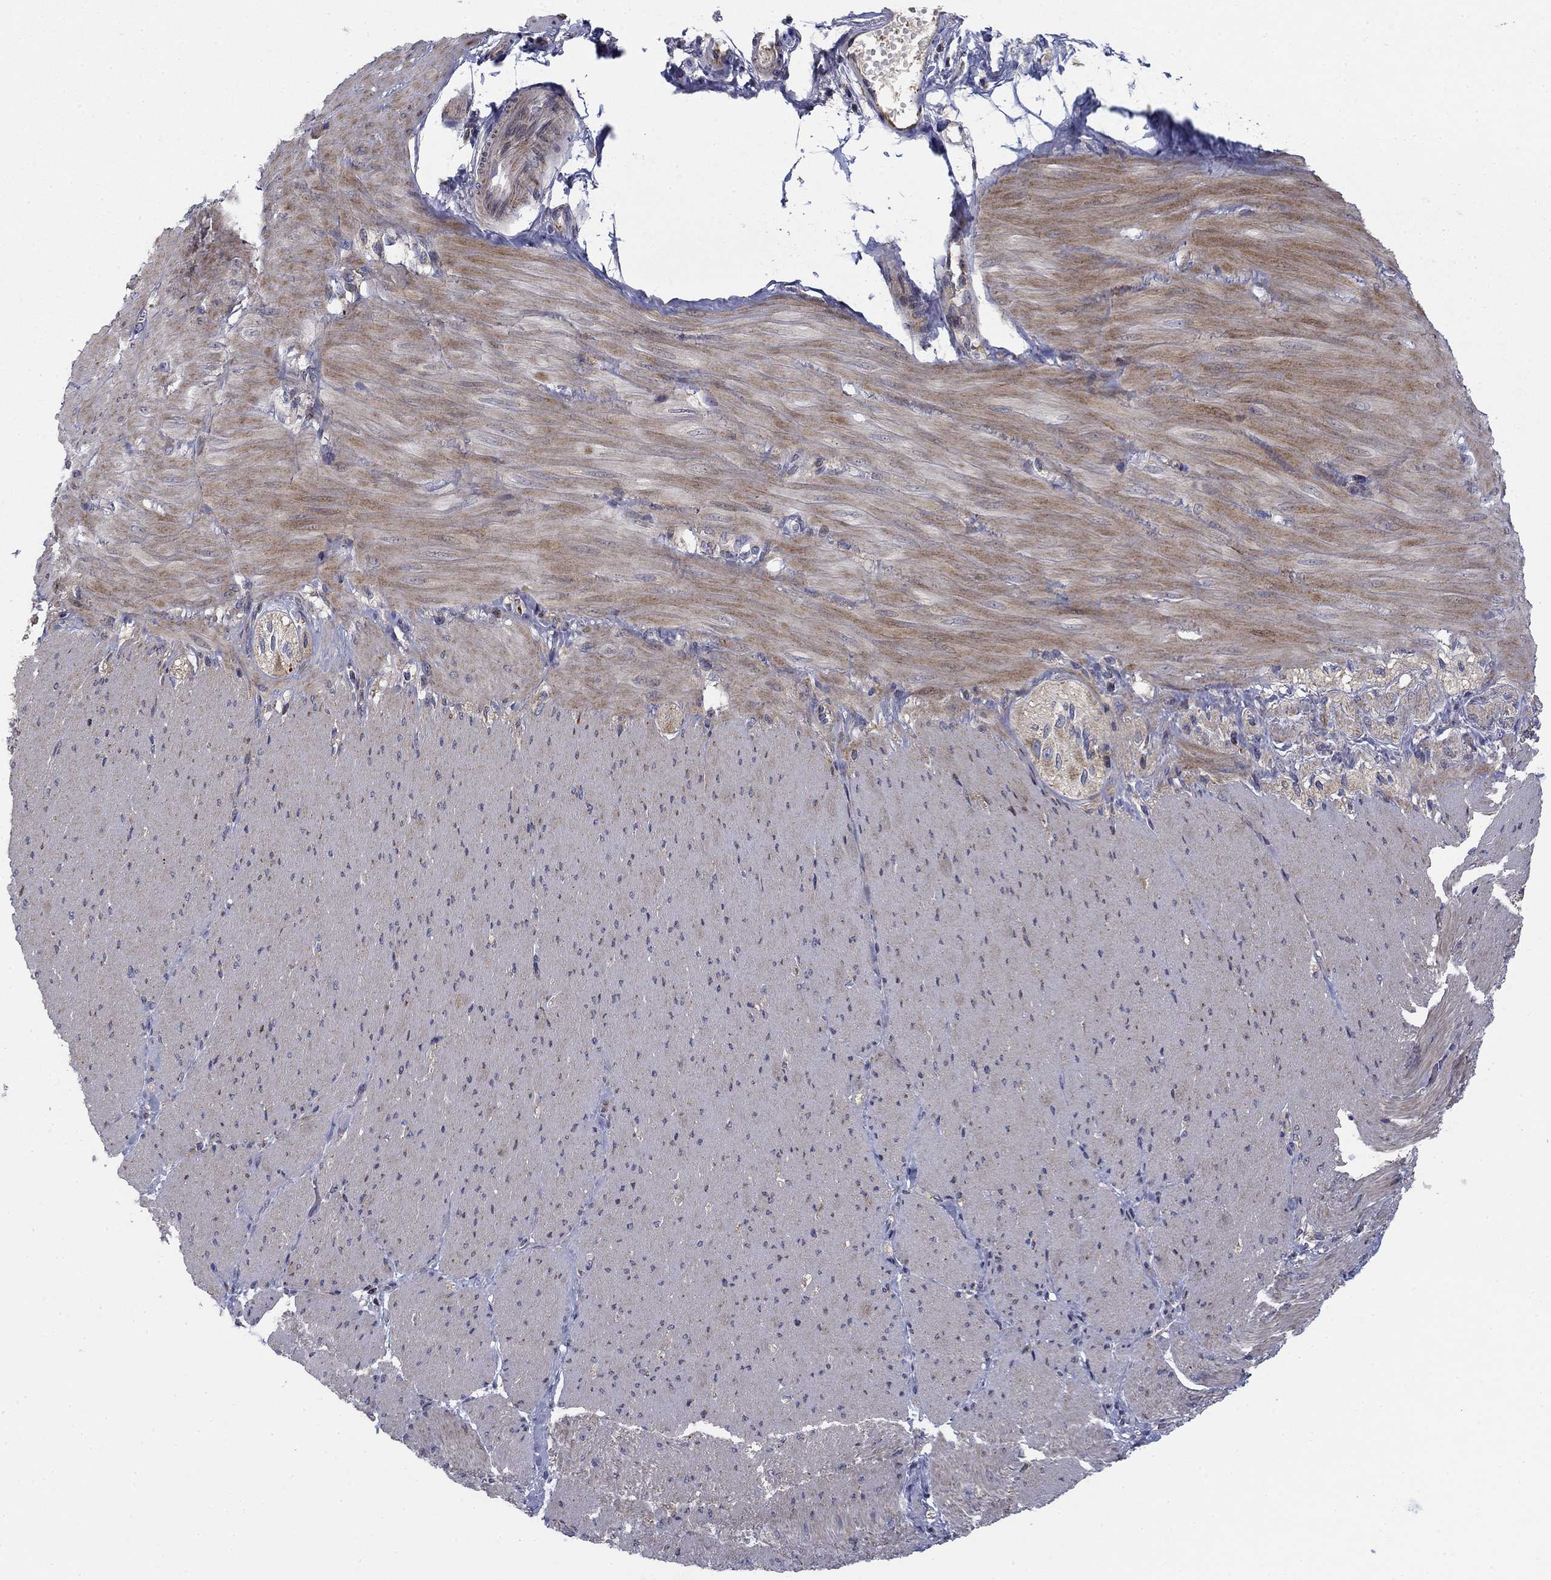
{"staining": {"intensity": "negative", "quantity": "none", "location": "none"}, "tissue": "adipose tissue", "cell_type": "Adipocytes", "image_type": "normal", "snomed": [{"axis": "morphology", "description": "Normal tissue, NOS"}, {"axis": "topography", "description": "Smooth muscle"}, {"axis": "topography", "description": "Duodenum"}, {"axis": "topography", "description": "Peripheral nerve tissue"}], "caption": "Immunohistochemistry (IHC) image of unremarkable adipose tissue: adipose tissue stained with DAB displays no significant protein staining in adipocytes. The staining is performed using DAB brown chromogen with nuclei counter-stained in using hematoxylin.", "gene": "MMAA", "patient": {"sex": "female", "age": 61}}